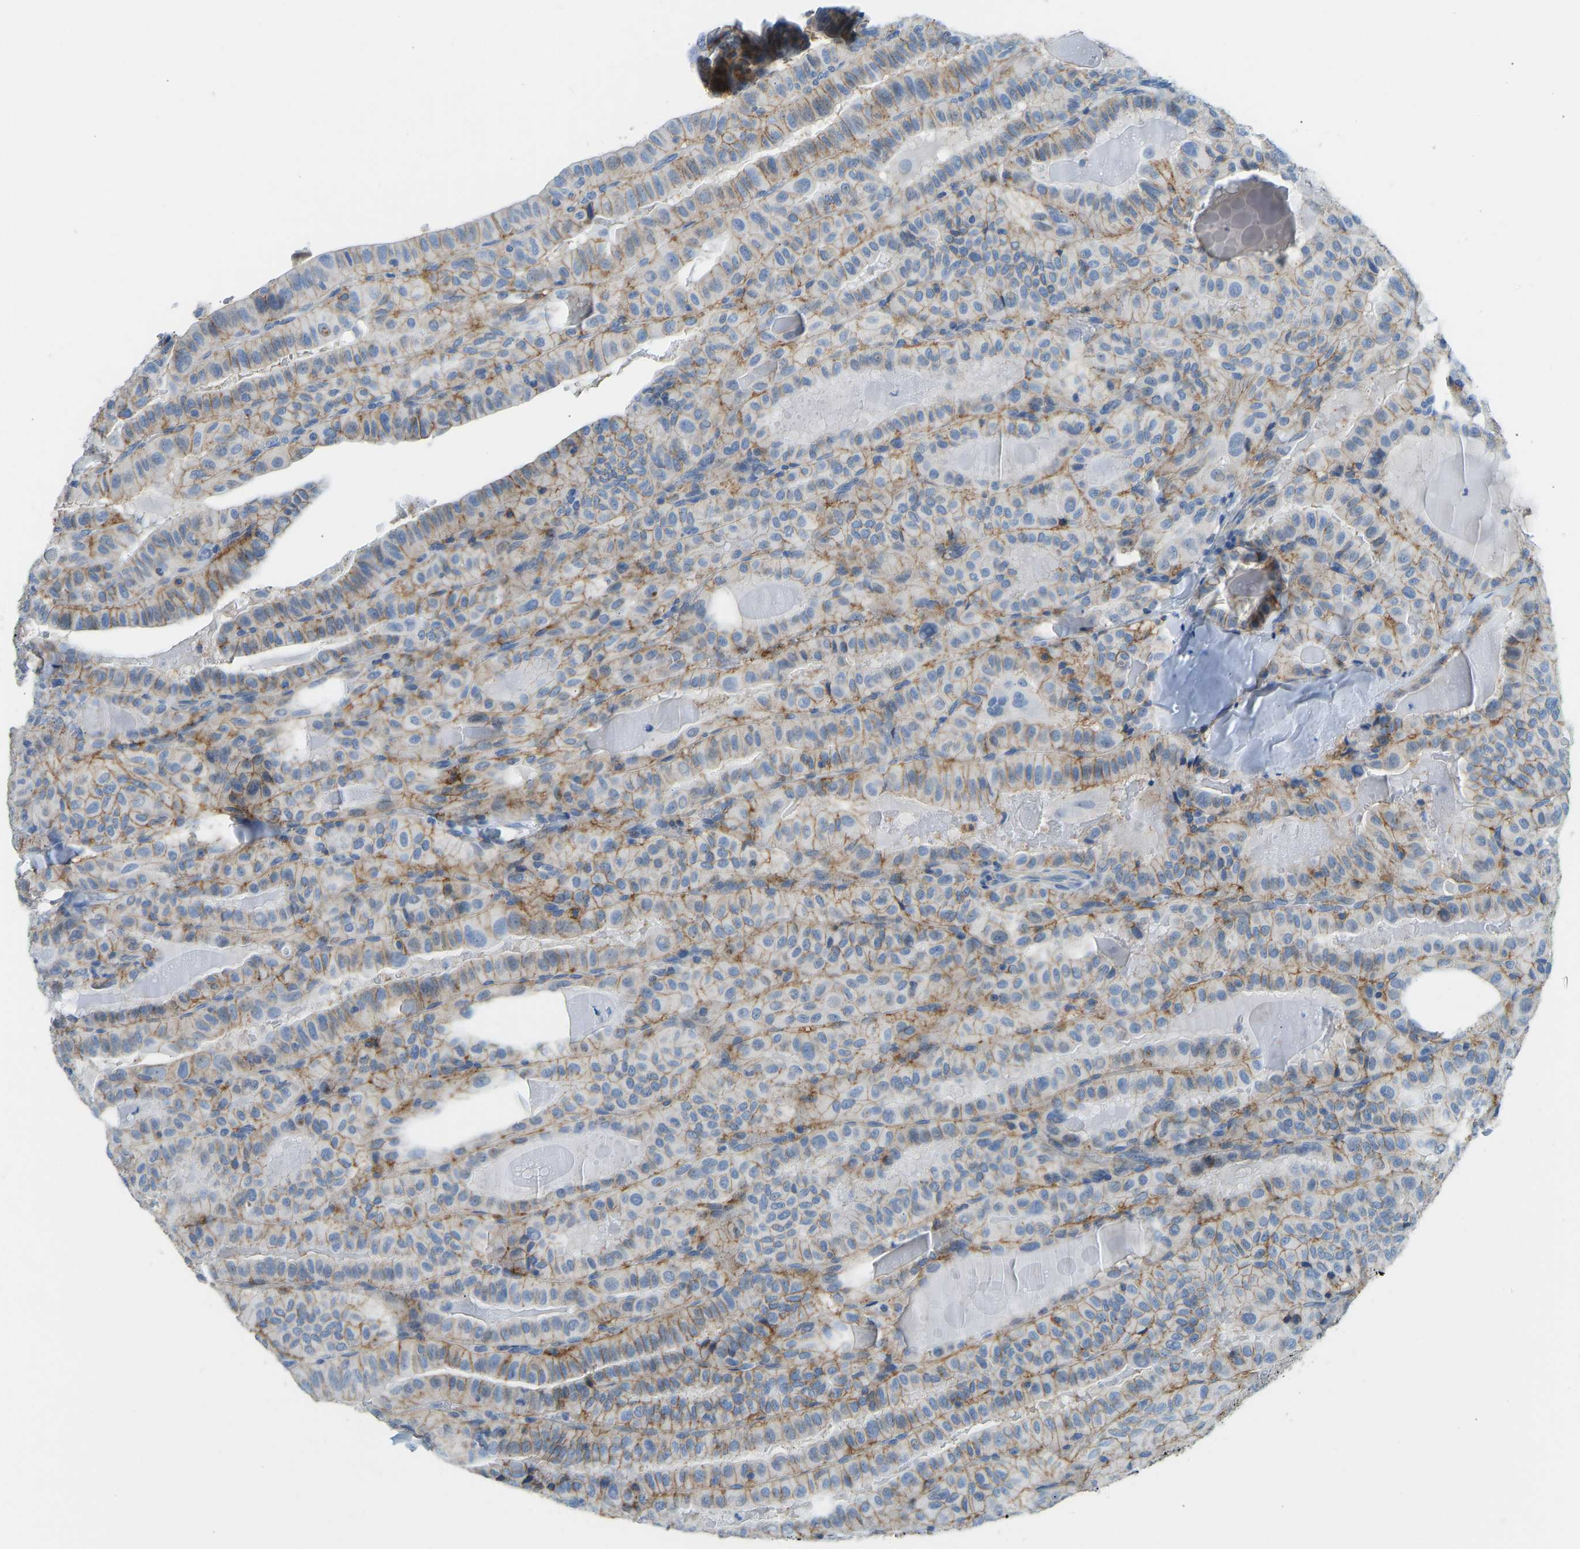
{"staining": {"intensity": "moderate", "quantity": ">75%", "location": "cytoplasmic/membranous"}, "tissue": "thyroid cancer", "cell_type": "Tumor cells", "image_type": "cancer", "snomed": [{"axis": "morphology", "description": "Papillary adenocarcinoma, NOS"}, {"axis": "topography", "description": "Thyroid gland"}], "caption": "Thyroid papillary adenocarcinoma stained for a protein reveals moderate cytoplasmic/membranous positivity in tumor cells.", "gene": "ATP1A1", "patient": {"sex": "male", "age": 77}}